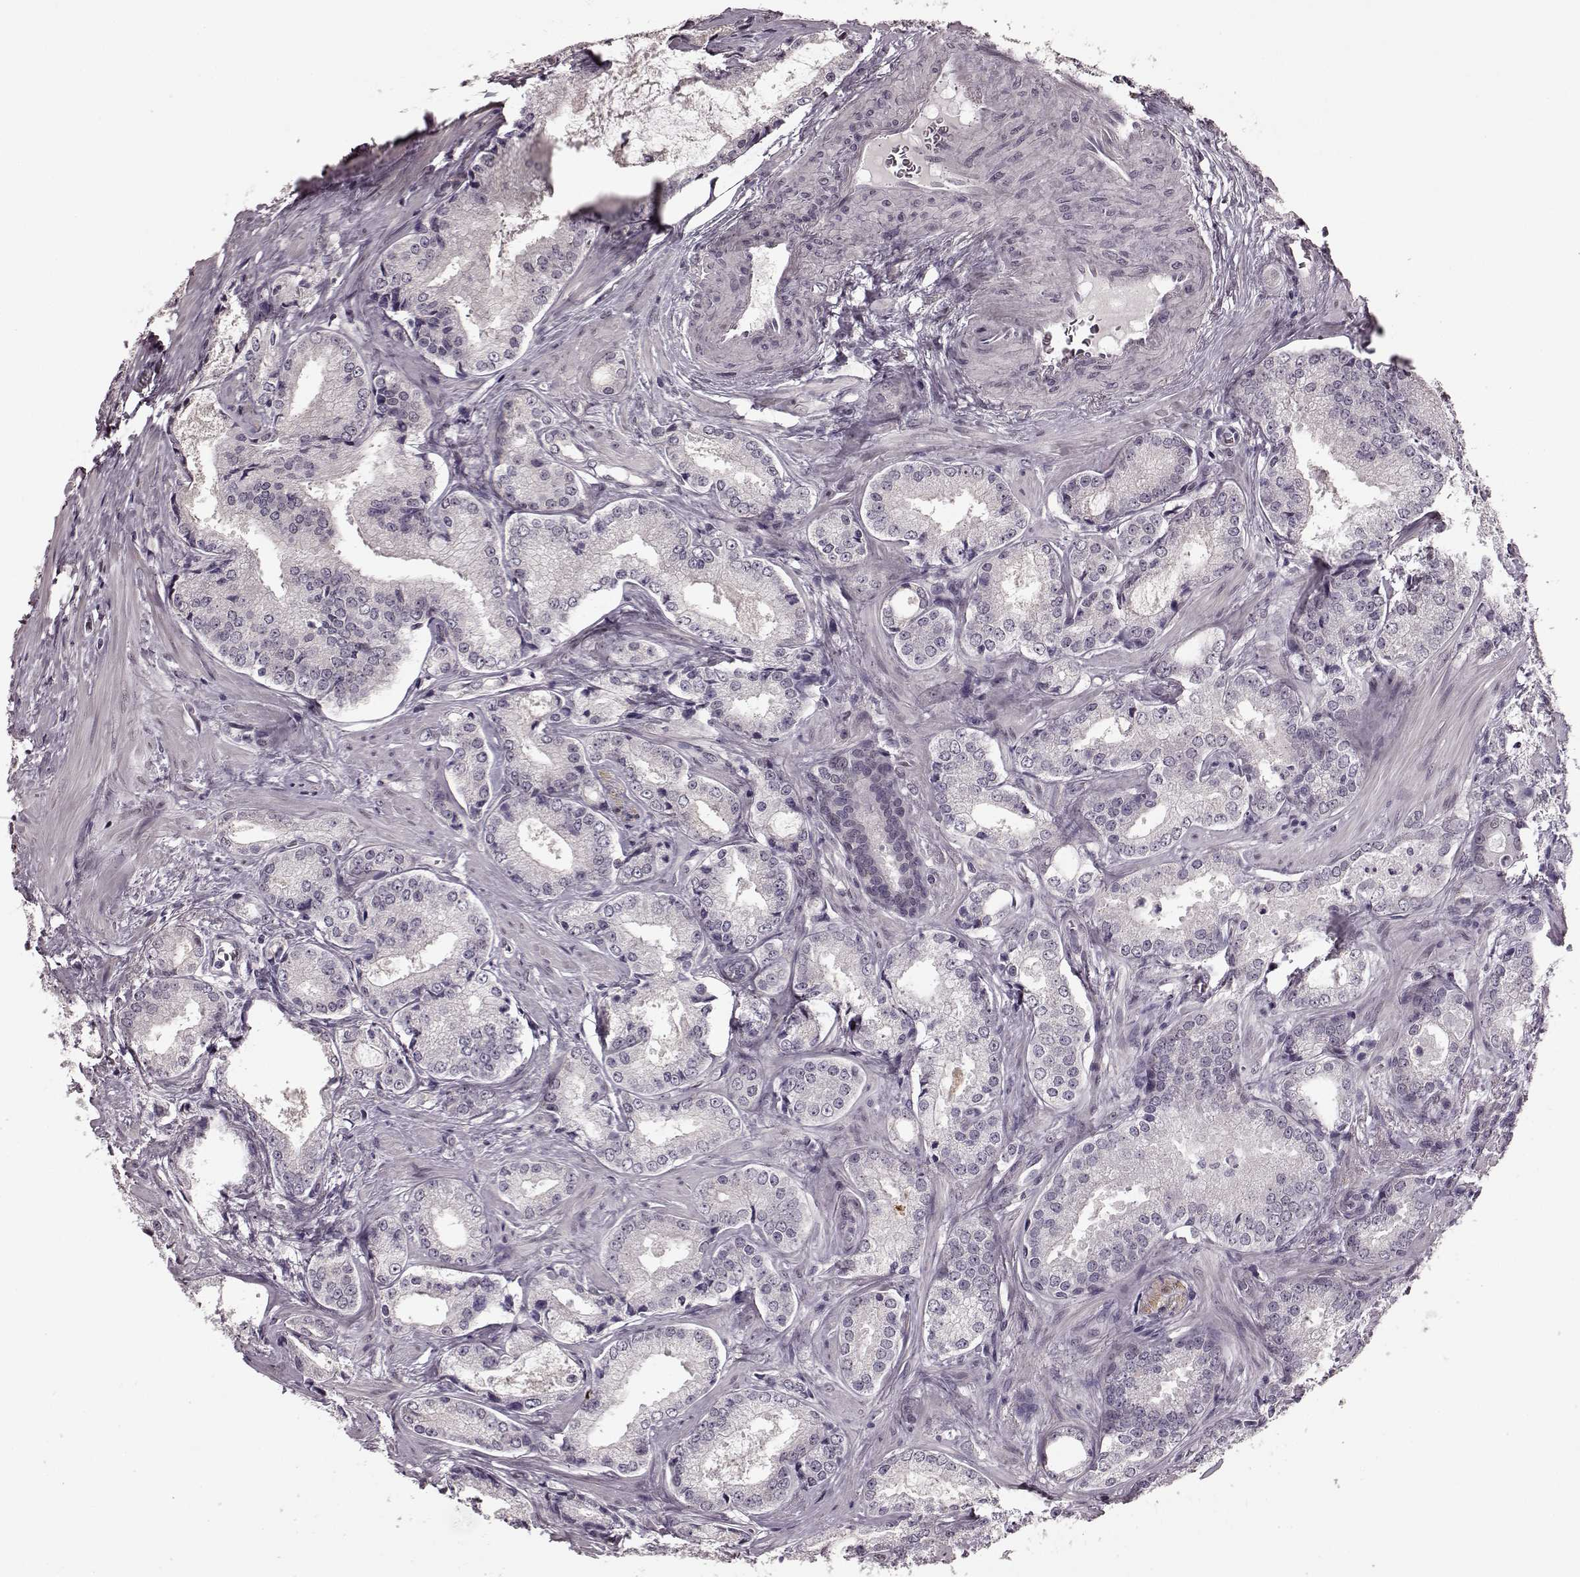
{"staining": {"intensity": "negative", "quantity": "none", "location": "none"}, "tissue": "prostate cancer", "cell_type": "Tumor cells", "image_type": "cancer", "snomed": [{"axis": "morphology", "description": "Adenocarcinoma, Low grade"}, {"axis": "topography", "description": "Prostate"}], "caption": "This is an immunohistochemistry image of human prostate low-grade adenocarcinoma. There is no positivity in tumor cells.", "gene": "STX1B", "patient": {"sex": "male", "age": 56}}